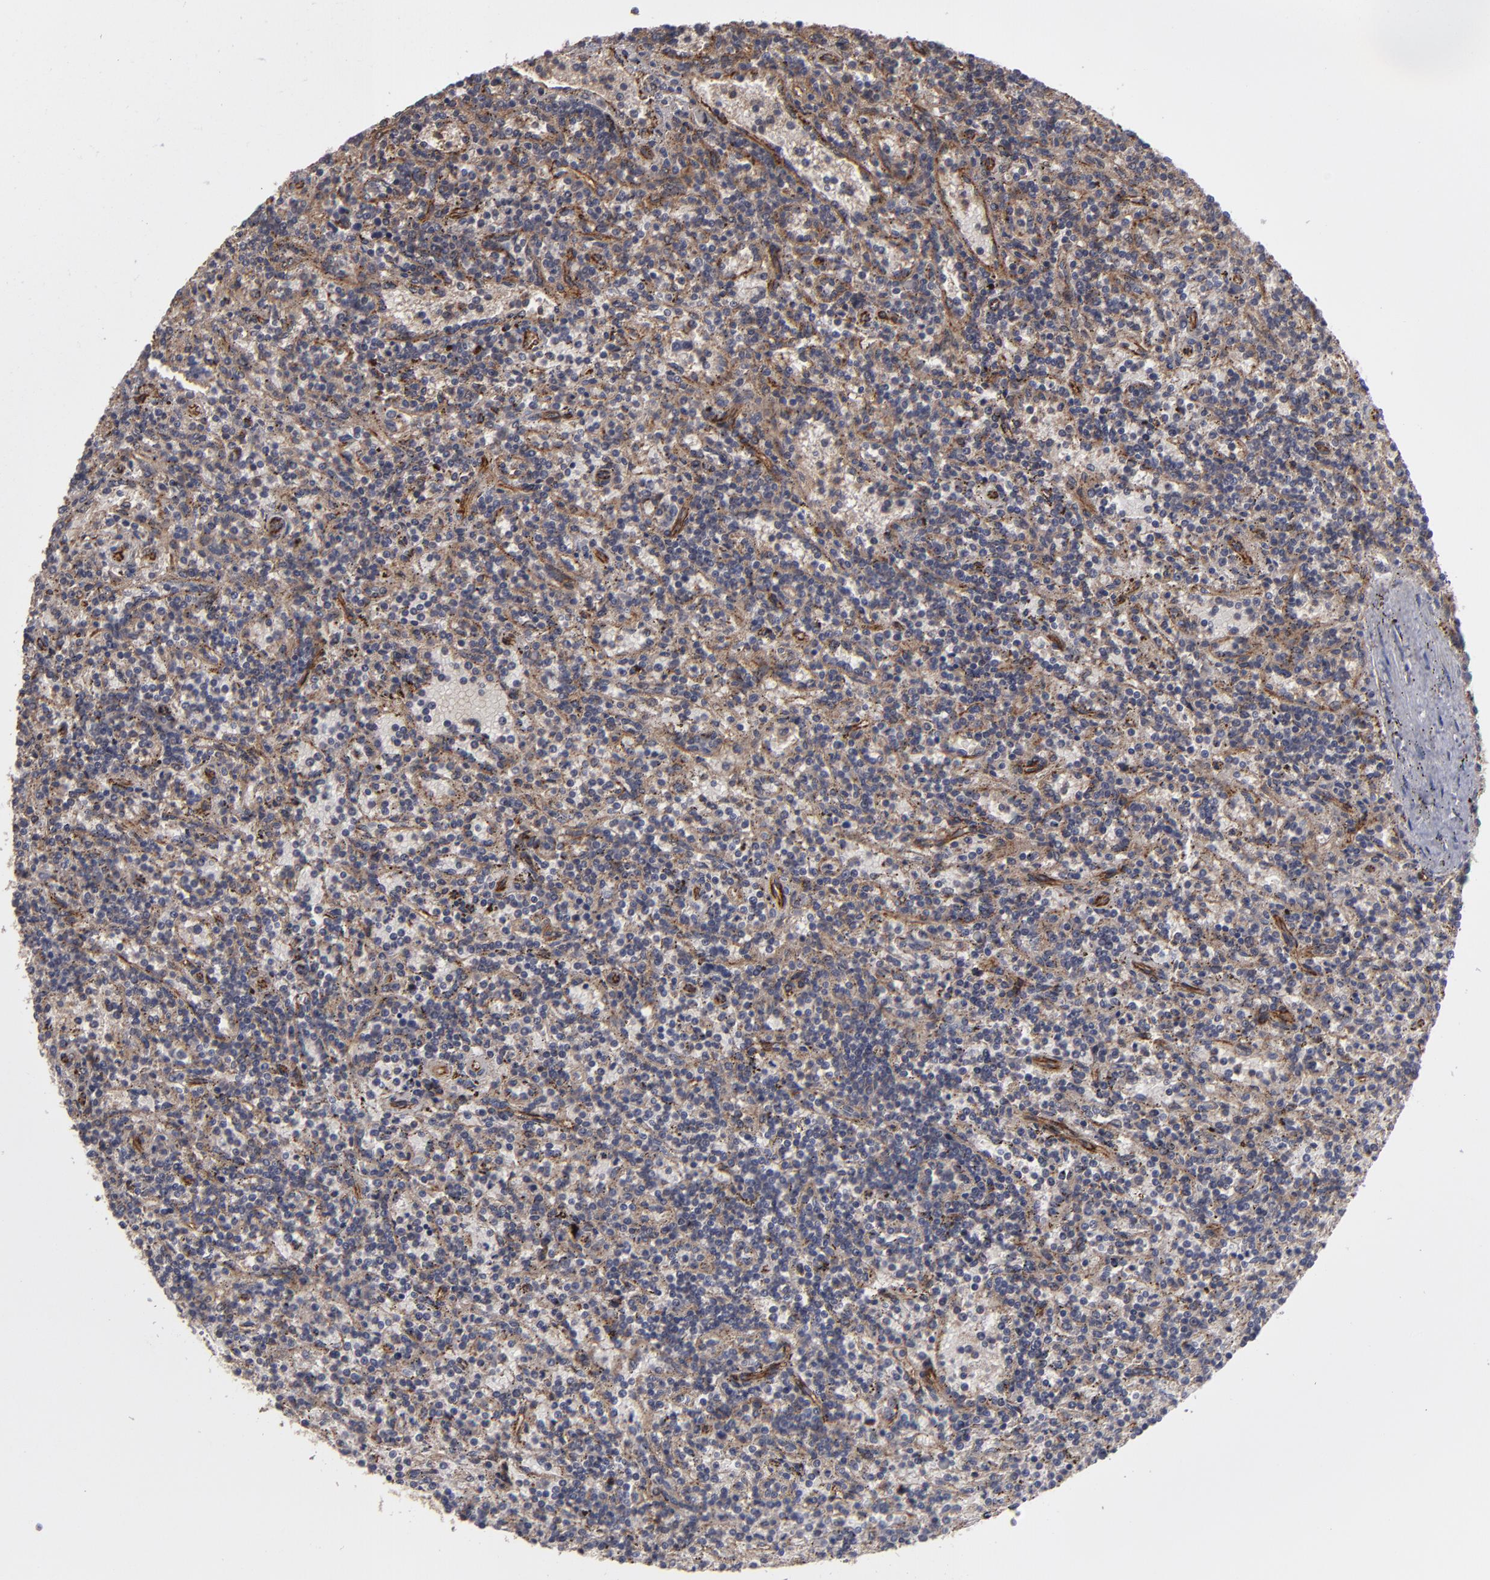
{"staining": {"intensity": "moderate", "quantity": "25%-75%", "location": "cytoplasmic/membranous"}, "tissue": "lymphoma", "cell_type": "Tumor cells", "image_type": "cancer", "snomed": [{"axis": "morphology", "description": "Malignant lymphoma, non-Hodgkin's type, Low grade"}, {"axis": "topography", "description": "Spleen"}], "caption": "Tumor cells display moderate cytoplasmic/membranous expression in about 25%-75% of cells in lymphoma. Immunohistochemistry (ihc) stains the protein in brown and the nuclei are stained blue.", "gene": "TJP1", "patient": {"sex": "male", "age": 73}}